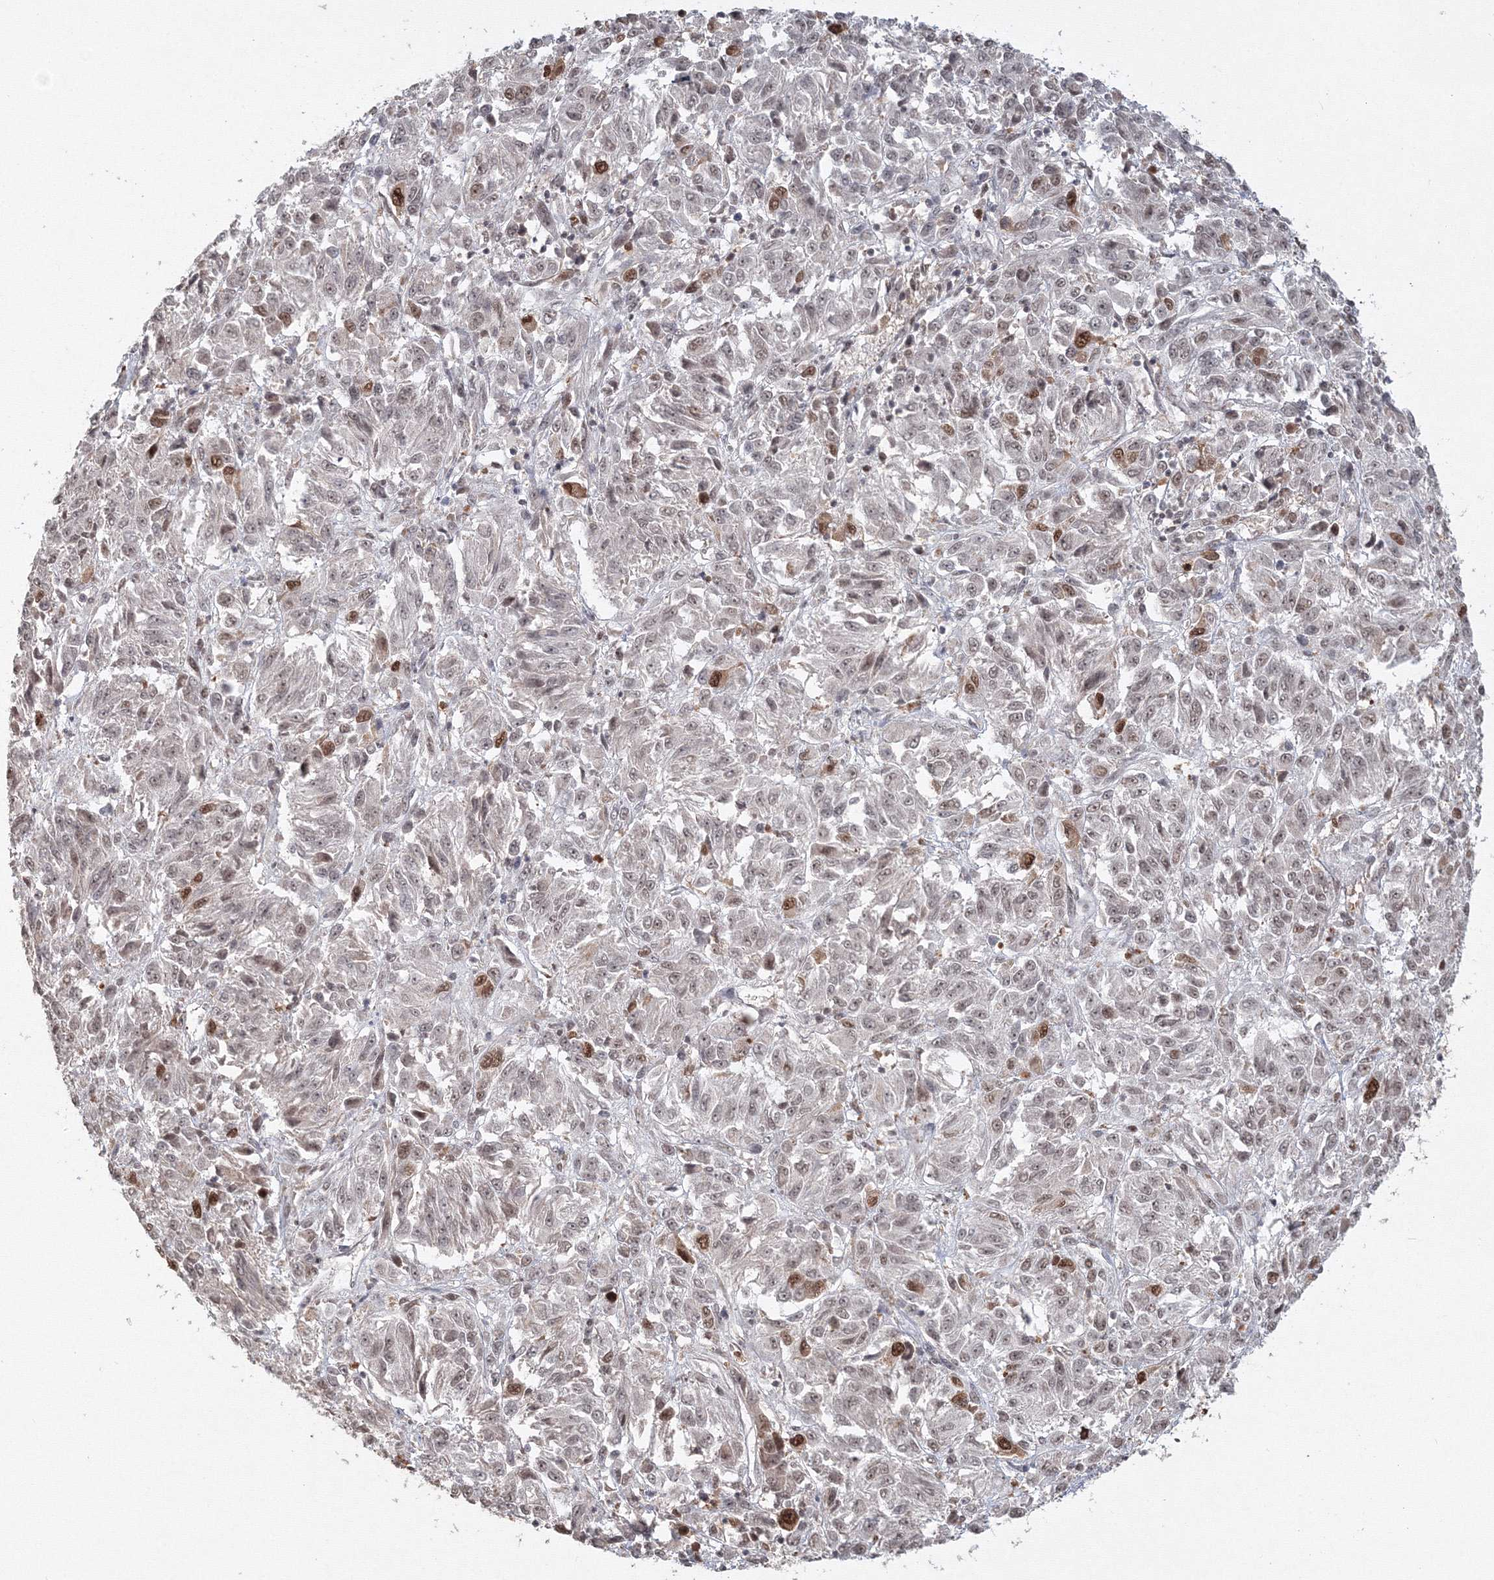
{"staining": {"intensity": "moderate", "quantity": "<25%", "location": "nuclear"}, "tissue": "melanoma", "cell_type": "Tumor cells", "image_type": "cancer", "snomed": [{"axis": "morphology", "description": "Malignant melanoma, Metastatic site"}, {"axis": "topography", "description": "Lung"}], "caption": "Protein staining of melanoma tissue reveals moderate nuclear expression in about <25% of tumor cells. The staining is performed using DAB brown chromogen to label protein expression. The nuclei are counter-stained blue using hematoxylin.", "gene": "IWS1", "patient": {"sex": "male", "age": 64}}